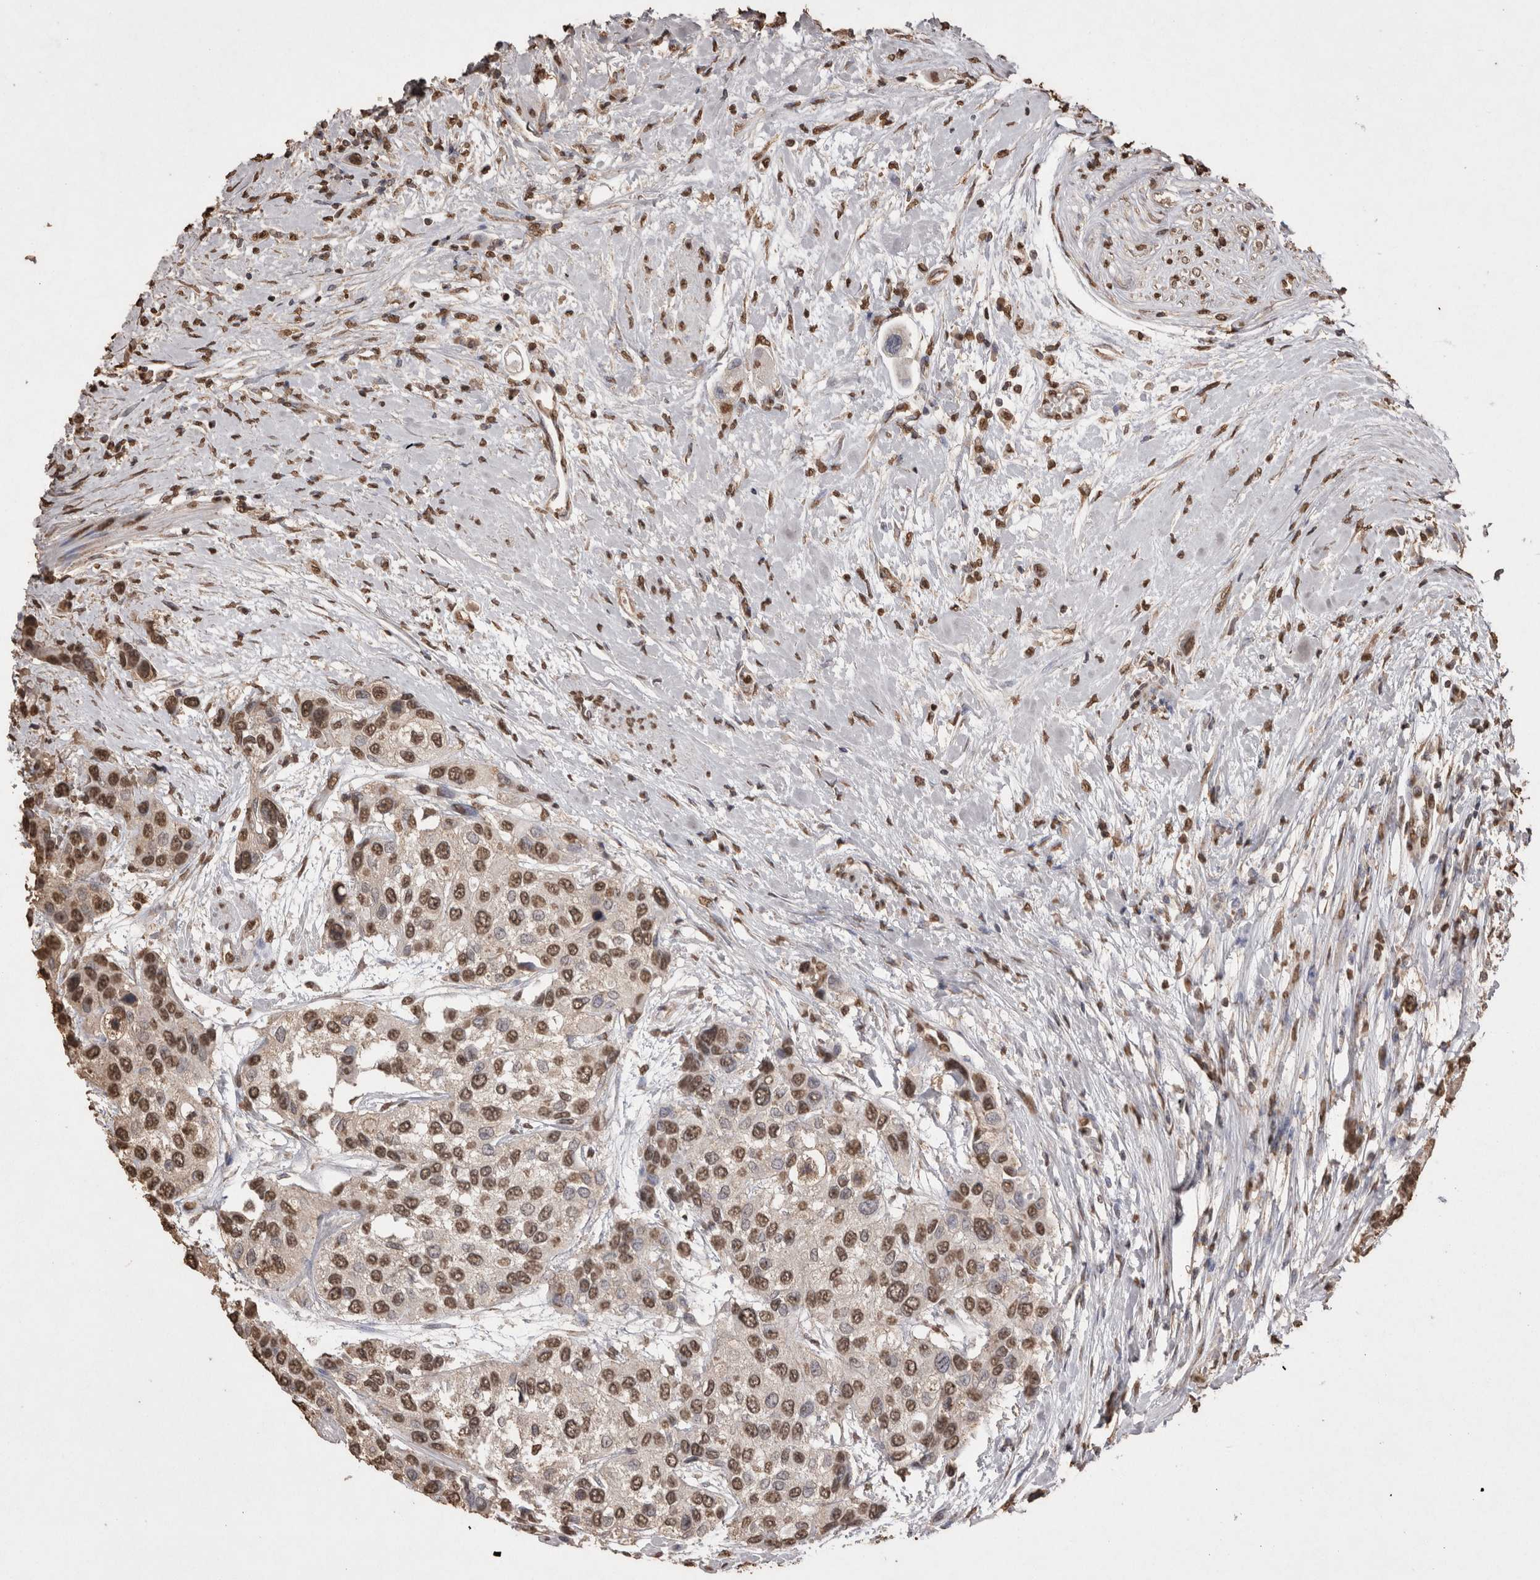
{"staining": {"intensity": "moderate", "quantity": ">75%", "location": "nuclear"}, "tissue": "urothelial cancer", "cell_type": "Tumor cells", "image_type": "cancer", "snomed": [{"axis": "morphology", "description": "Urothelial carcinoma, High grade"}, {"axis": "topography", "description": "Urinary bladder"}], "caption": "IHC of human high-grade urothelial carcinoma exhibits medium levels of moderate nuclear expression in about >75% of tumor cells.", "gene": "POU5F1", "patient": {"sex": "female", "age": 56}}